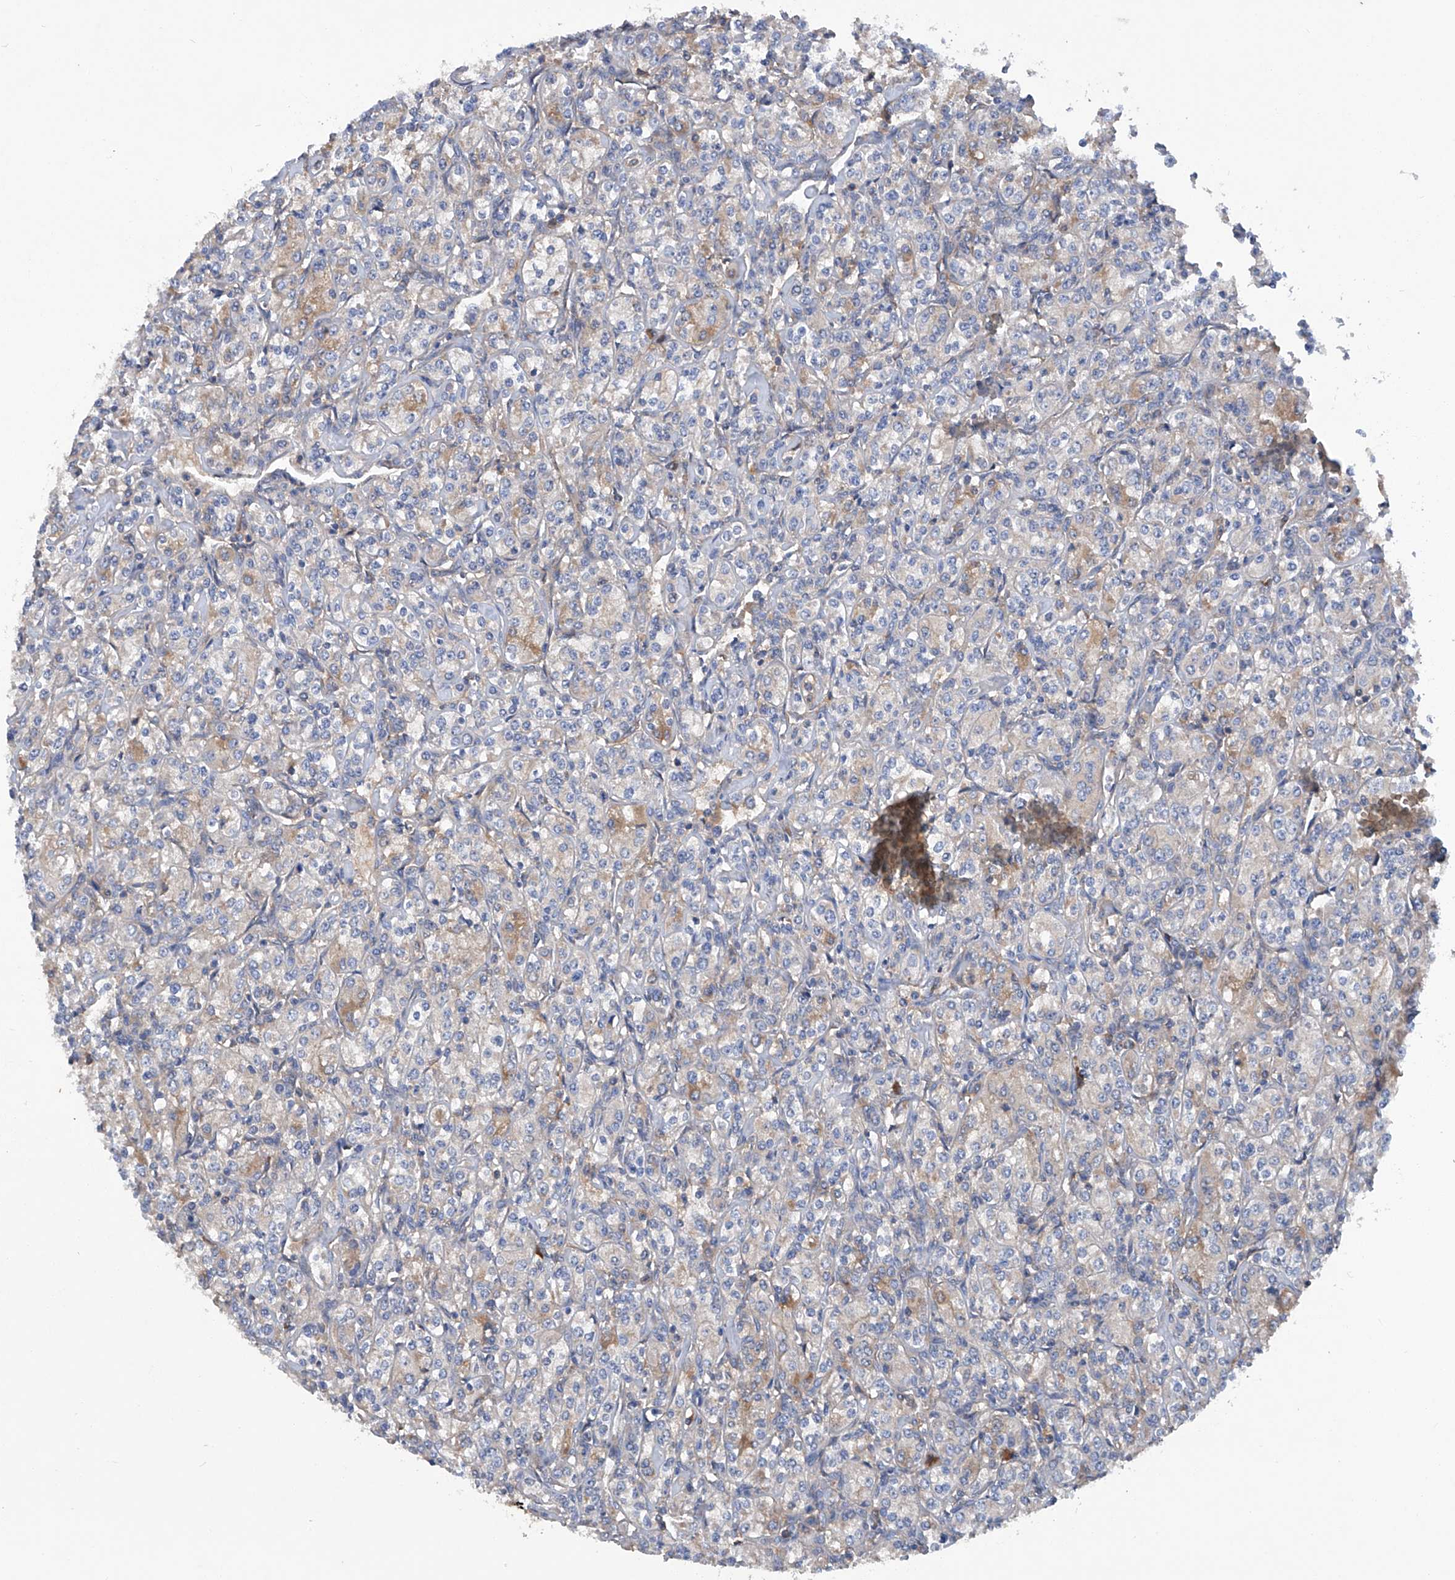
{"staining": {"intensity": "weak", "quantity": "<25%", "location": "cytoplasmic/membranous"}, "tissue": "renal cancer", "cell_type": "Tumor cells", "image_type": "cancer", "snomed": [{"axis": "morphology", "description": "Adenocarcinoma, NOS"}, {"axis": "topography", "description": "Kidney"}], "caption": "Histopathology image shows no significant protein positivity in tumor cells of renal cancer (adenocarcinoma). The staining was performed using DAB (3,3'-diaminobenzidine) to visualize the protein expression in brown, while the nuclei were stained in blue with hematoxylin (Magnification: 20x).", "gene": "ASCC3", "patient": {"sex": "male", "age": 77}}